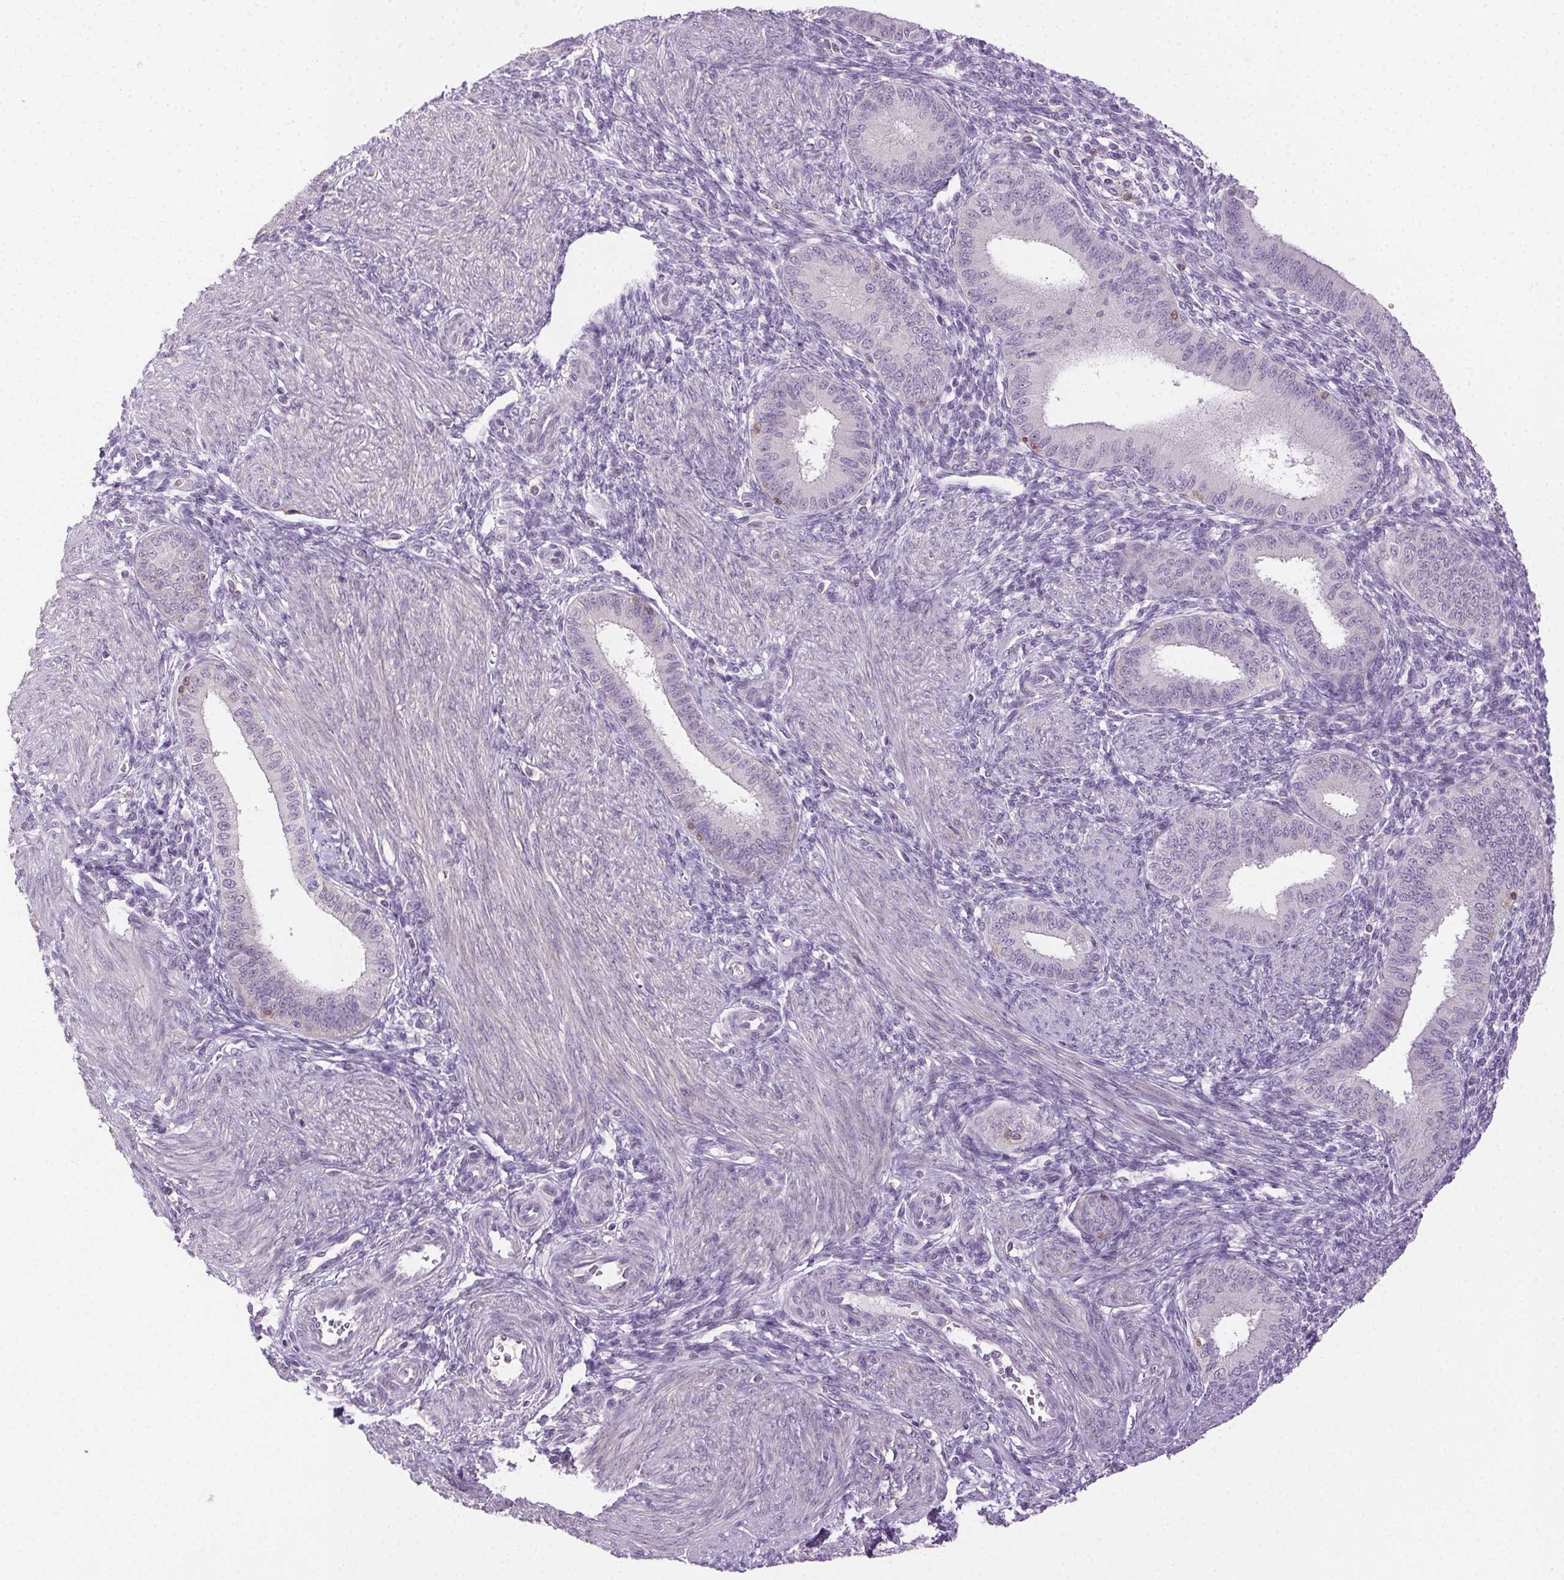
{"staining": {"intensity": "negative", "quantity": "none", "location": "none"}, "tissue": "endometrium", "cell_type": "Cells in endometrial stroma", "image_type": "normal", "snomed": [{"axis": "morphology", "description": "Normal tissue, NOS"}, {"axis": "topography", "description": "Endometrium"}], "caption": "Immunohistochemistry (IHC) image of benign endometrium: endometrium stained with DAB exhibits no significant protein staining in cells in endometrial stroma.", "gene": "AKAP5", "patient": {"sex": "female", "age": 39}}